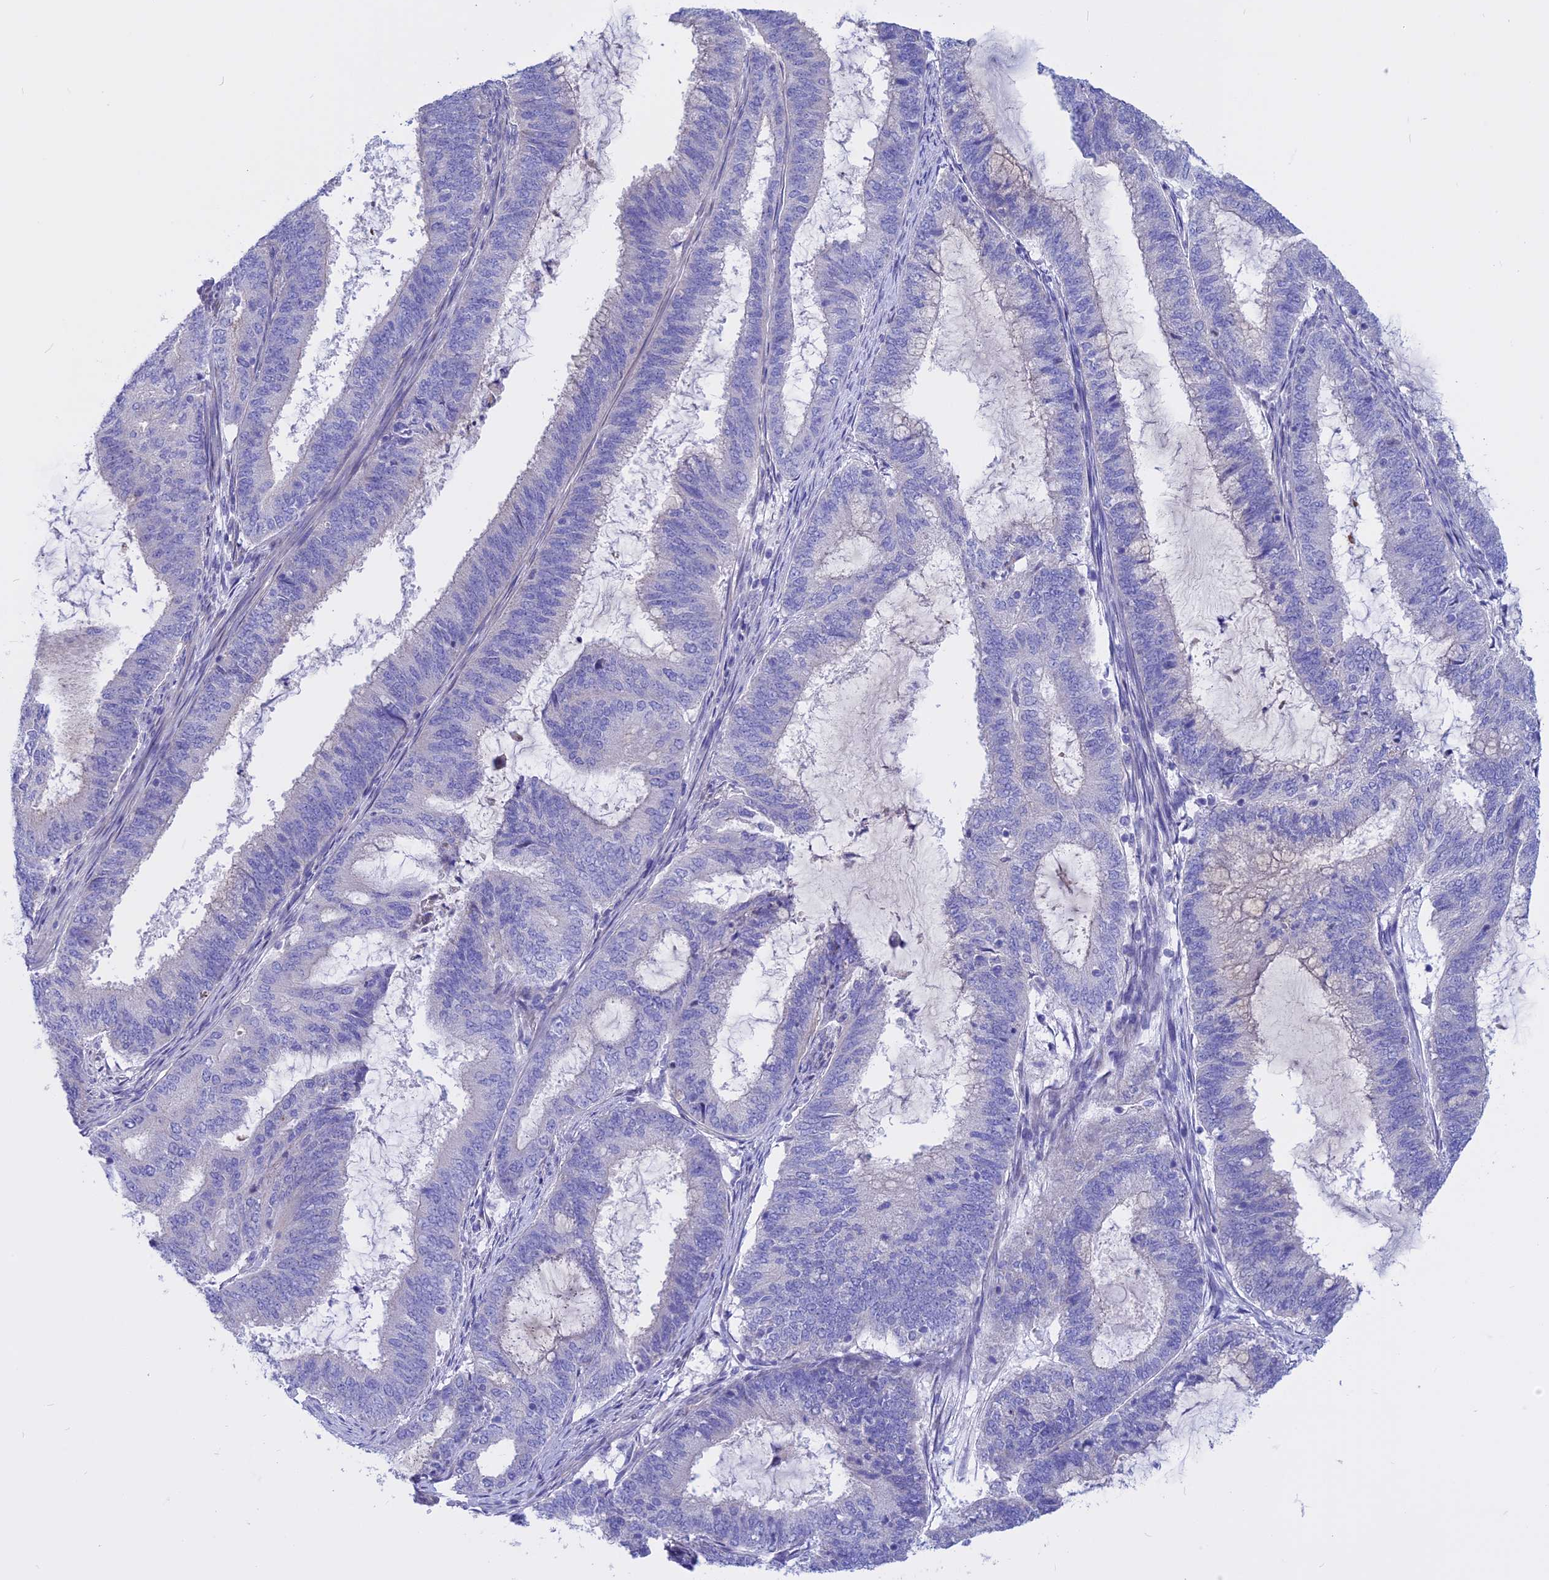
{"staining": {"intensity": "negative", "quantity": "none", "location": "none"}, "tissue": "endometrial cancer", "cell_type": "Tumor cells", "image_type": "cancer", "snomed": [{"axis": "morphology", "description": "Adenocarcinoma, NOS"}, {"axis": "topography", "description": "Endometrium"}], "caption": "Micrograph shows no protein positivity in tumor cells of endometrial cancer (adenocarcinoma) tissue.", "gene": "TMEM138", "patient": {"sex": "female", "age": 51}}